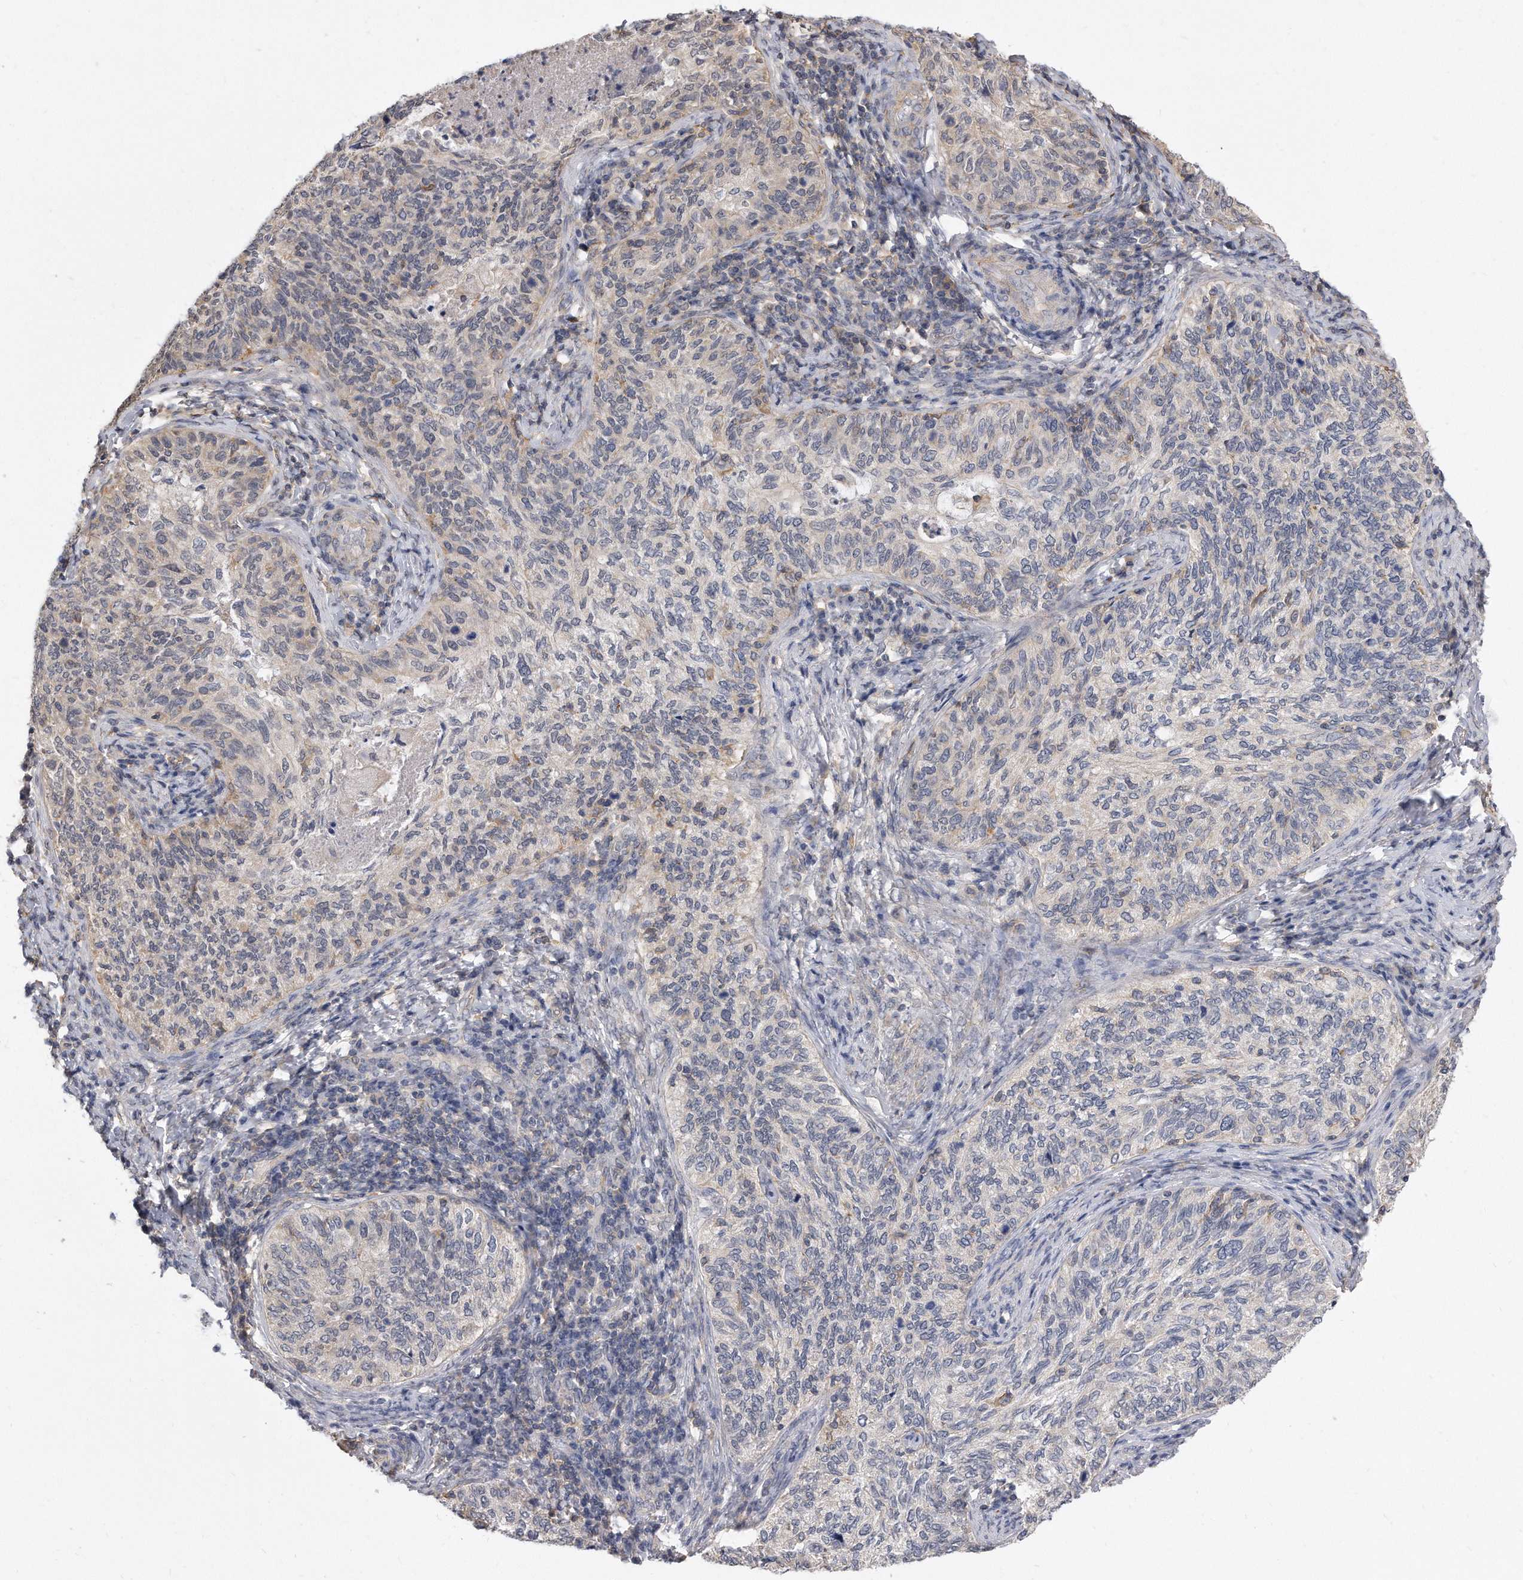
{"staining": {"intensity": "negative", "quantity": "none", "location": "none"}, "tissue": "cervical cancer", "cell_type": "Tumor cells", "image_type": "cancer", "snomed": [{"axis": "morphology", "description": "Squamous cell carcinoma, NOS"}, {"axis": "topography", "description": "Cervix"}], "caption": "This is a photomicrograph of immunohistochemistry (IHC) staining of cervical cancer, which shows no expression in tumor cells.", "gene": "TCP1", "patient": {"sex": "female", "age": 30}}